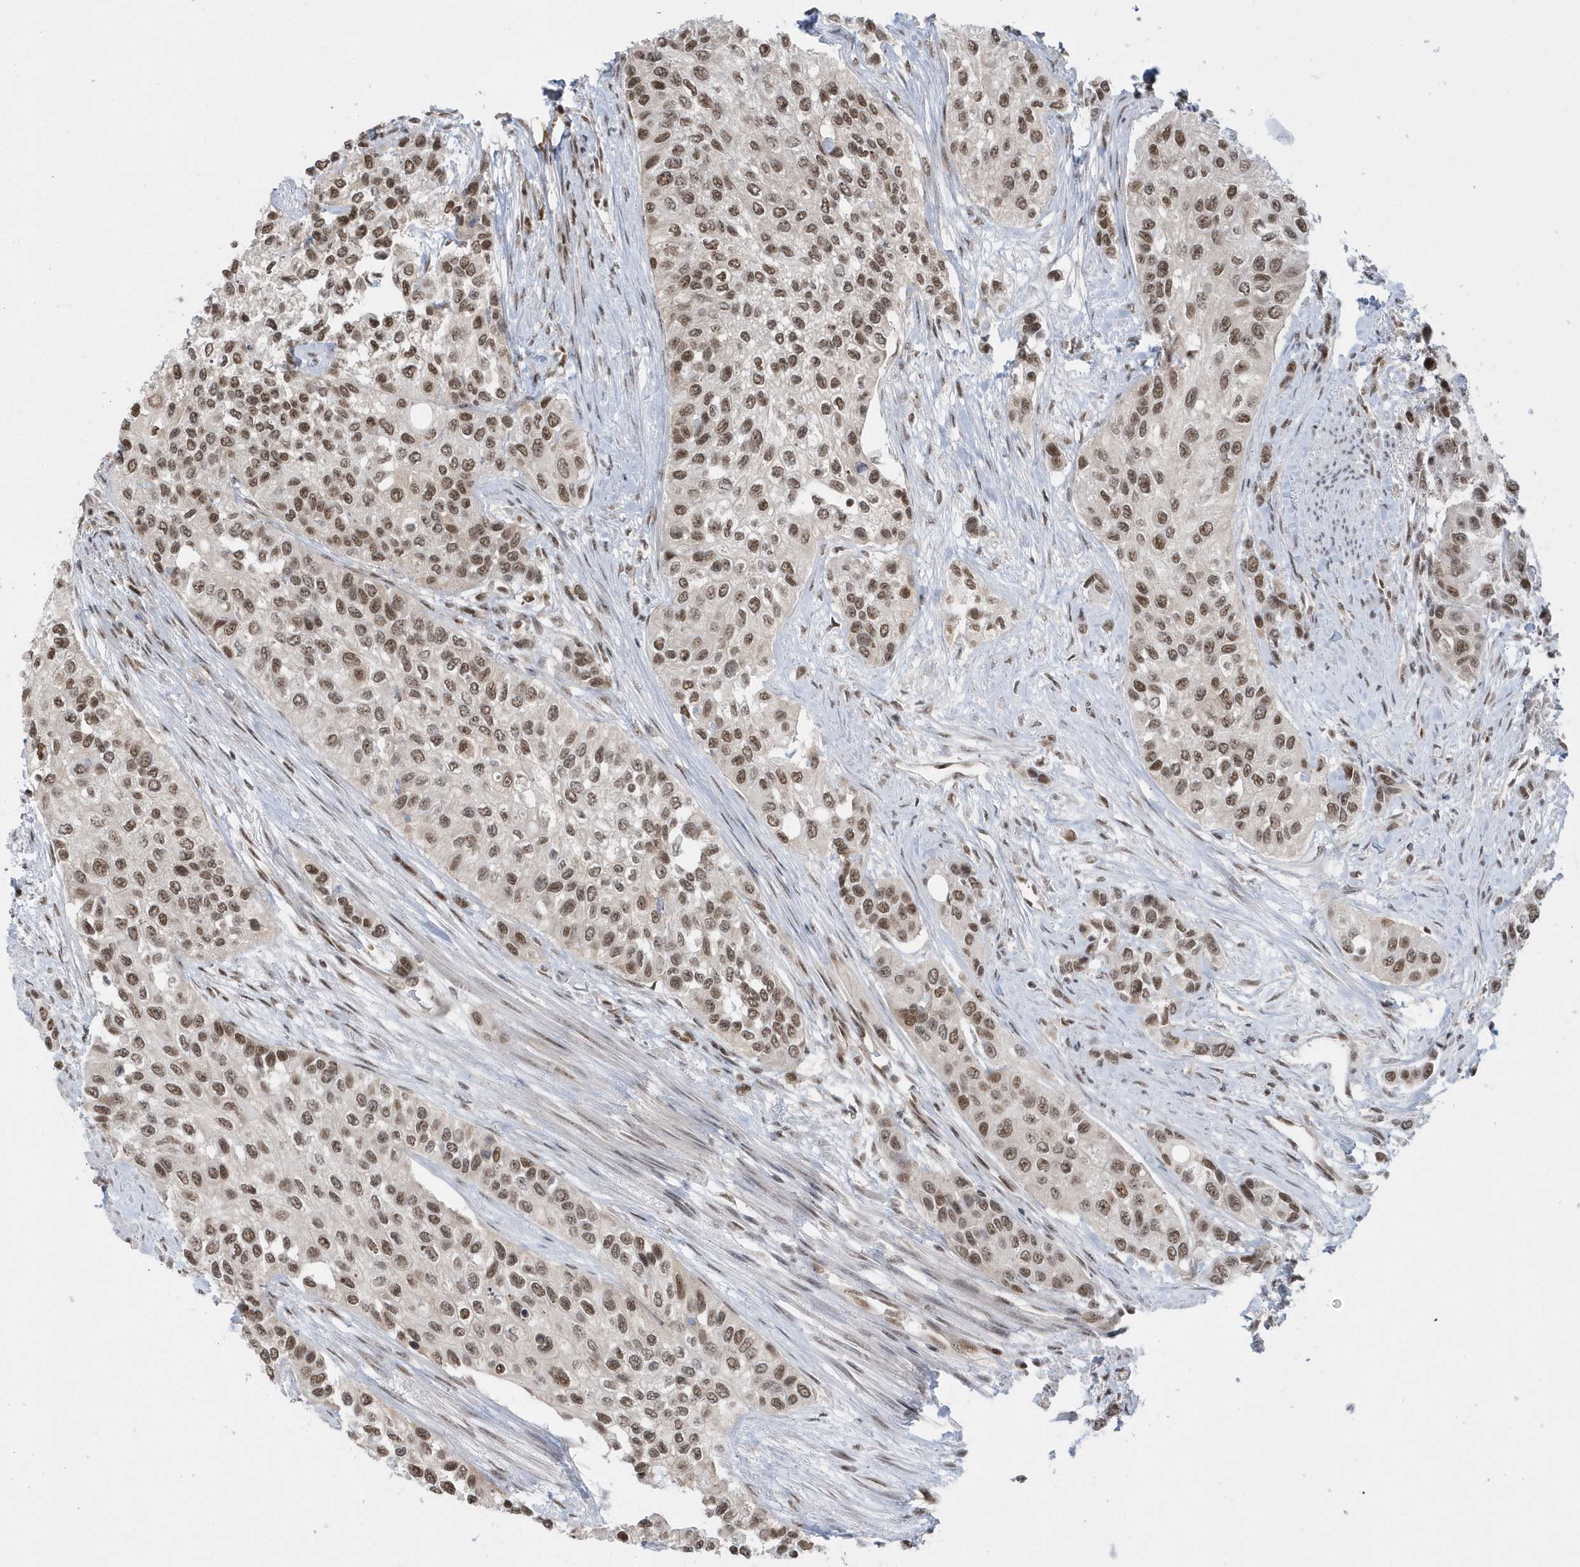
{"staining": {"intensity": "moderate", "quantity": ">75%", "location": "nuclear"}, "tissue": "urothelial cancer", "cell_type": "Tumor cells", "image_type": "cancer", "snomed": [{"axis": "morphology", "description": "Normal tissue, NOS"}, {"axis": "morphology", "description": "Urothelial carcinoma, High grade"}, {"axis": "topography", "description": "Vascular tissue"}, {"axis": "topography", "description": "Urinary bladder"}], "caption": "Brown immunohistochemical staining in urothelial cancer displays moderate nuclear positivity in approximately >75% of tumor cells.", "gene": "SEPHS1", "patient": {"sex": "female", "age": 56}}